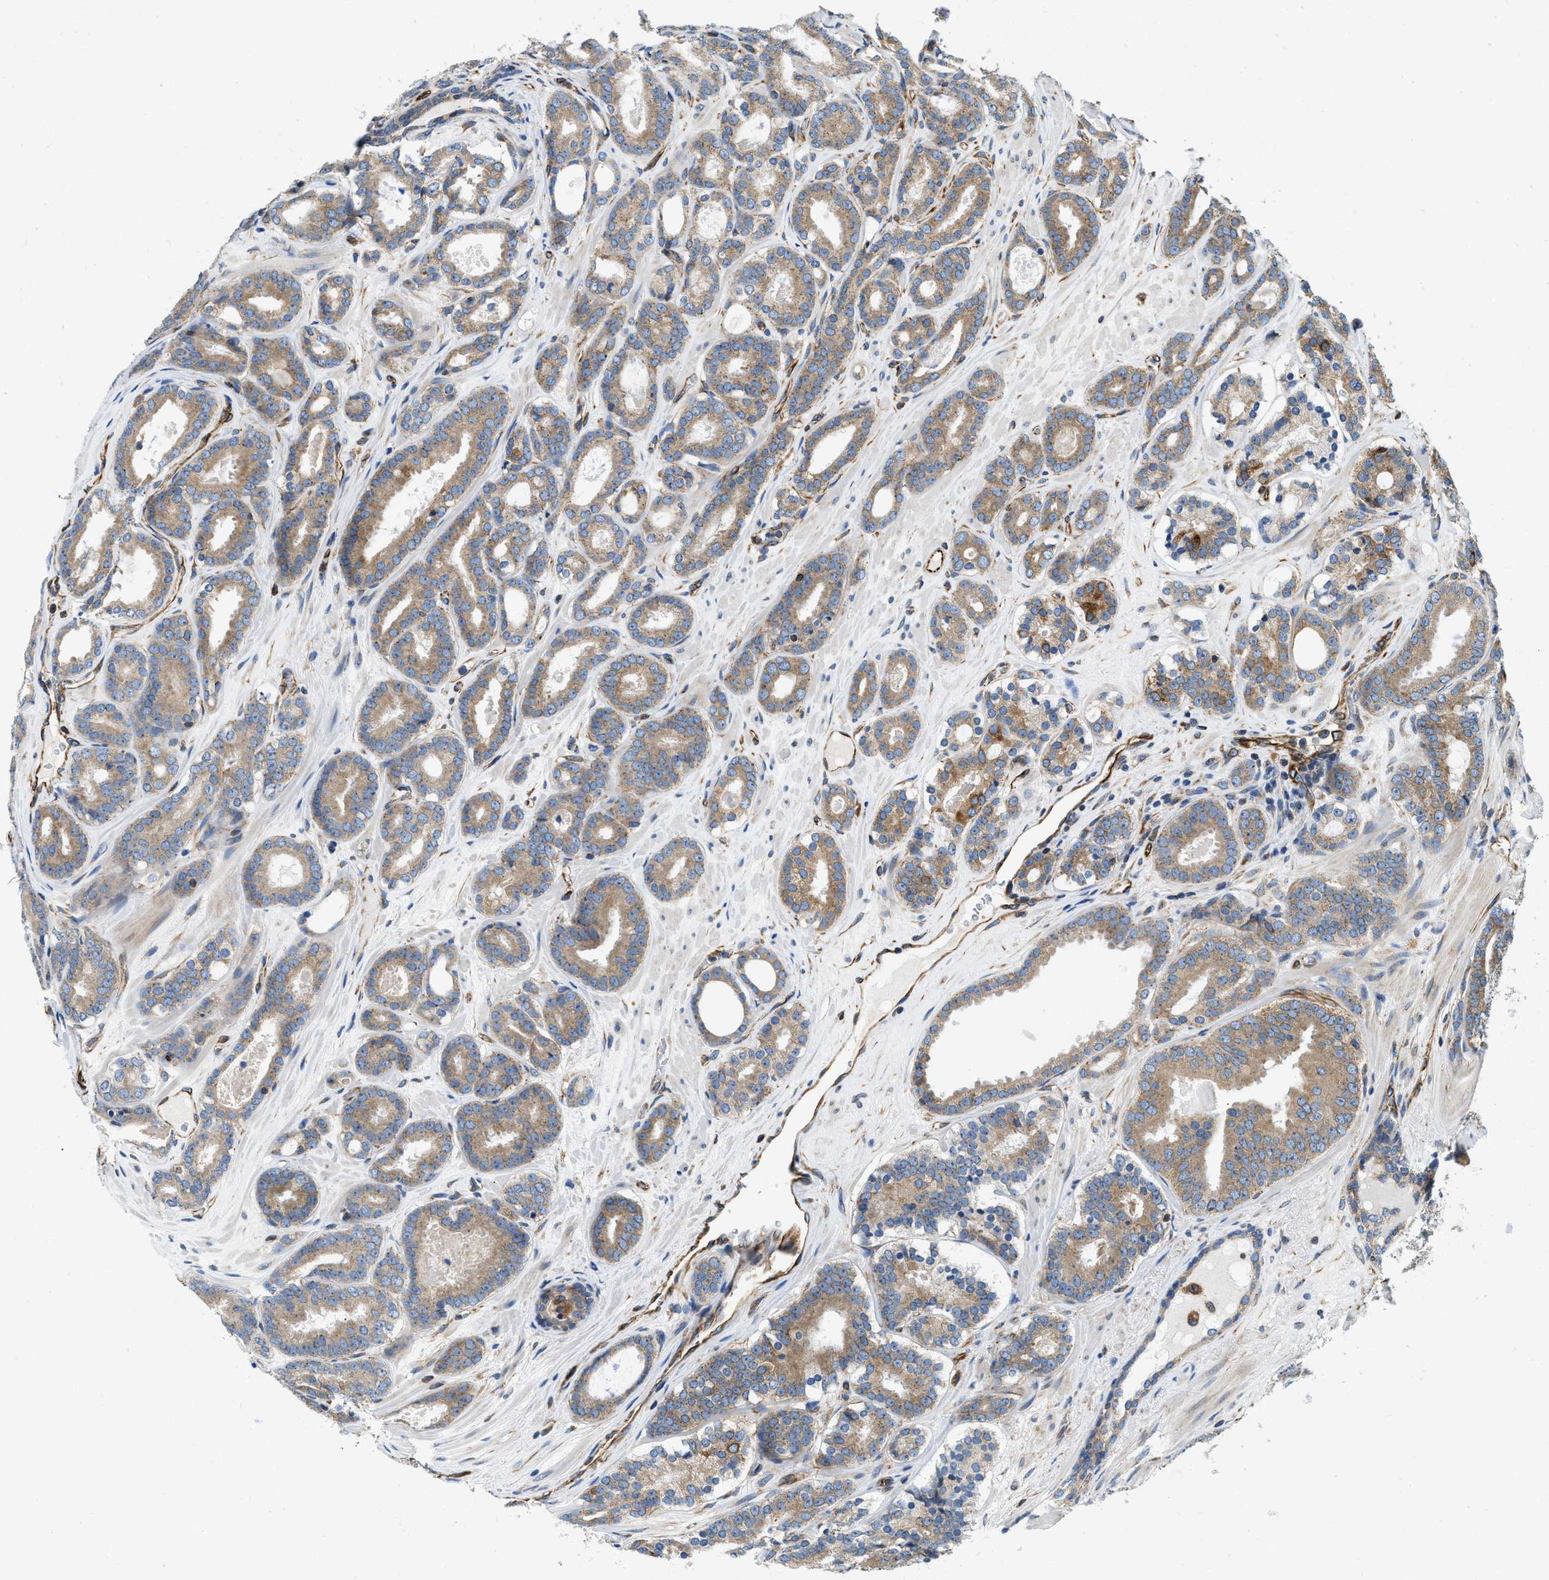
{"staining": {"intensity": "moderate", "quantity": ">75%", "location": "cytoplasmic/membranous"}, "tissue": "prostate cancer", "cell_type": "Tumor cells", "image_type": "cancer", "snomed": [{"axis": "morphology", "description": "Adenocarcinoma, High grade"}, {"axis": "topography", "description": "Prostate"}], "caption": "The immunohistochemical stain shows moderate cytoplasmic/membranous positivity in tumor cells of prostate adenocarcinoma (high-grade) tissue.", "gene": "HSD17B12", "patient": {"sex": "male", "age": 60}}